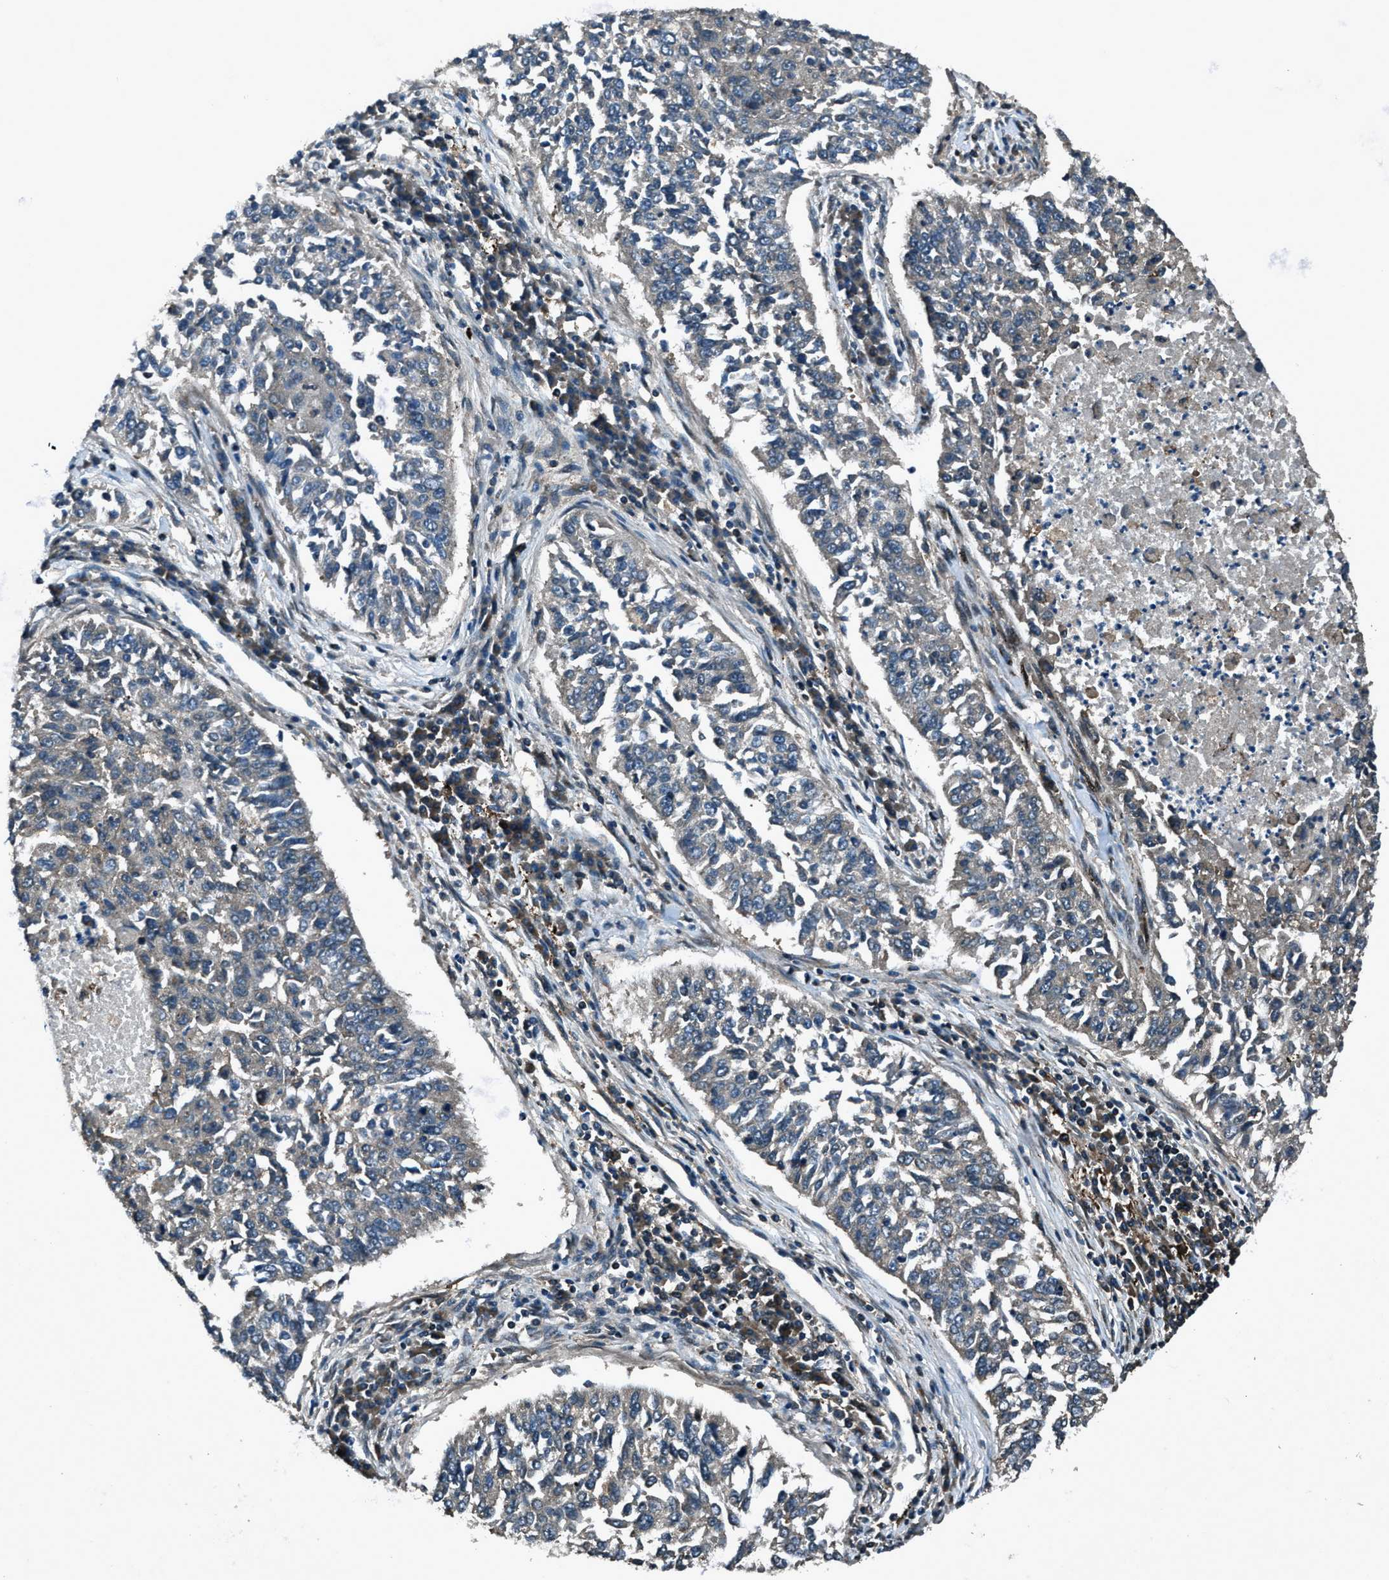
{"staining": {"intensity": "negative", "quantity": "none", "location": "none"}, "tissue": "lung cancer", "cell_type": "Tumor cells", "image_type": "cancer", "snomed": [{"axis": "morphology", "description": "Normal tissue, NOS"}, {"axis": "morphology", "description": "Squamous cell carcinoma, NOS"}, {"axis": "topography", "description": "Cartilage tissue"}, {"axis": "topography", "description": "Bronchus"}, {"axis": "topography", "description": "Lung"}], "caption": "A micrograph of human lung cancer is negative for staining in tumor cells.", "gene": "TRIM4", "patient": {"sex": "female", "age": 49}}